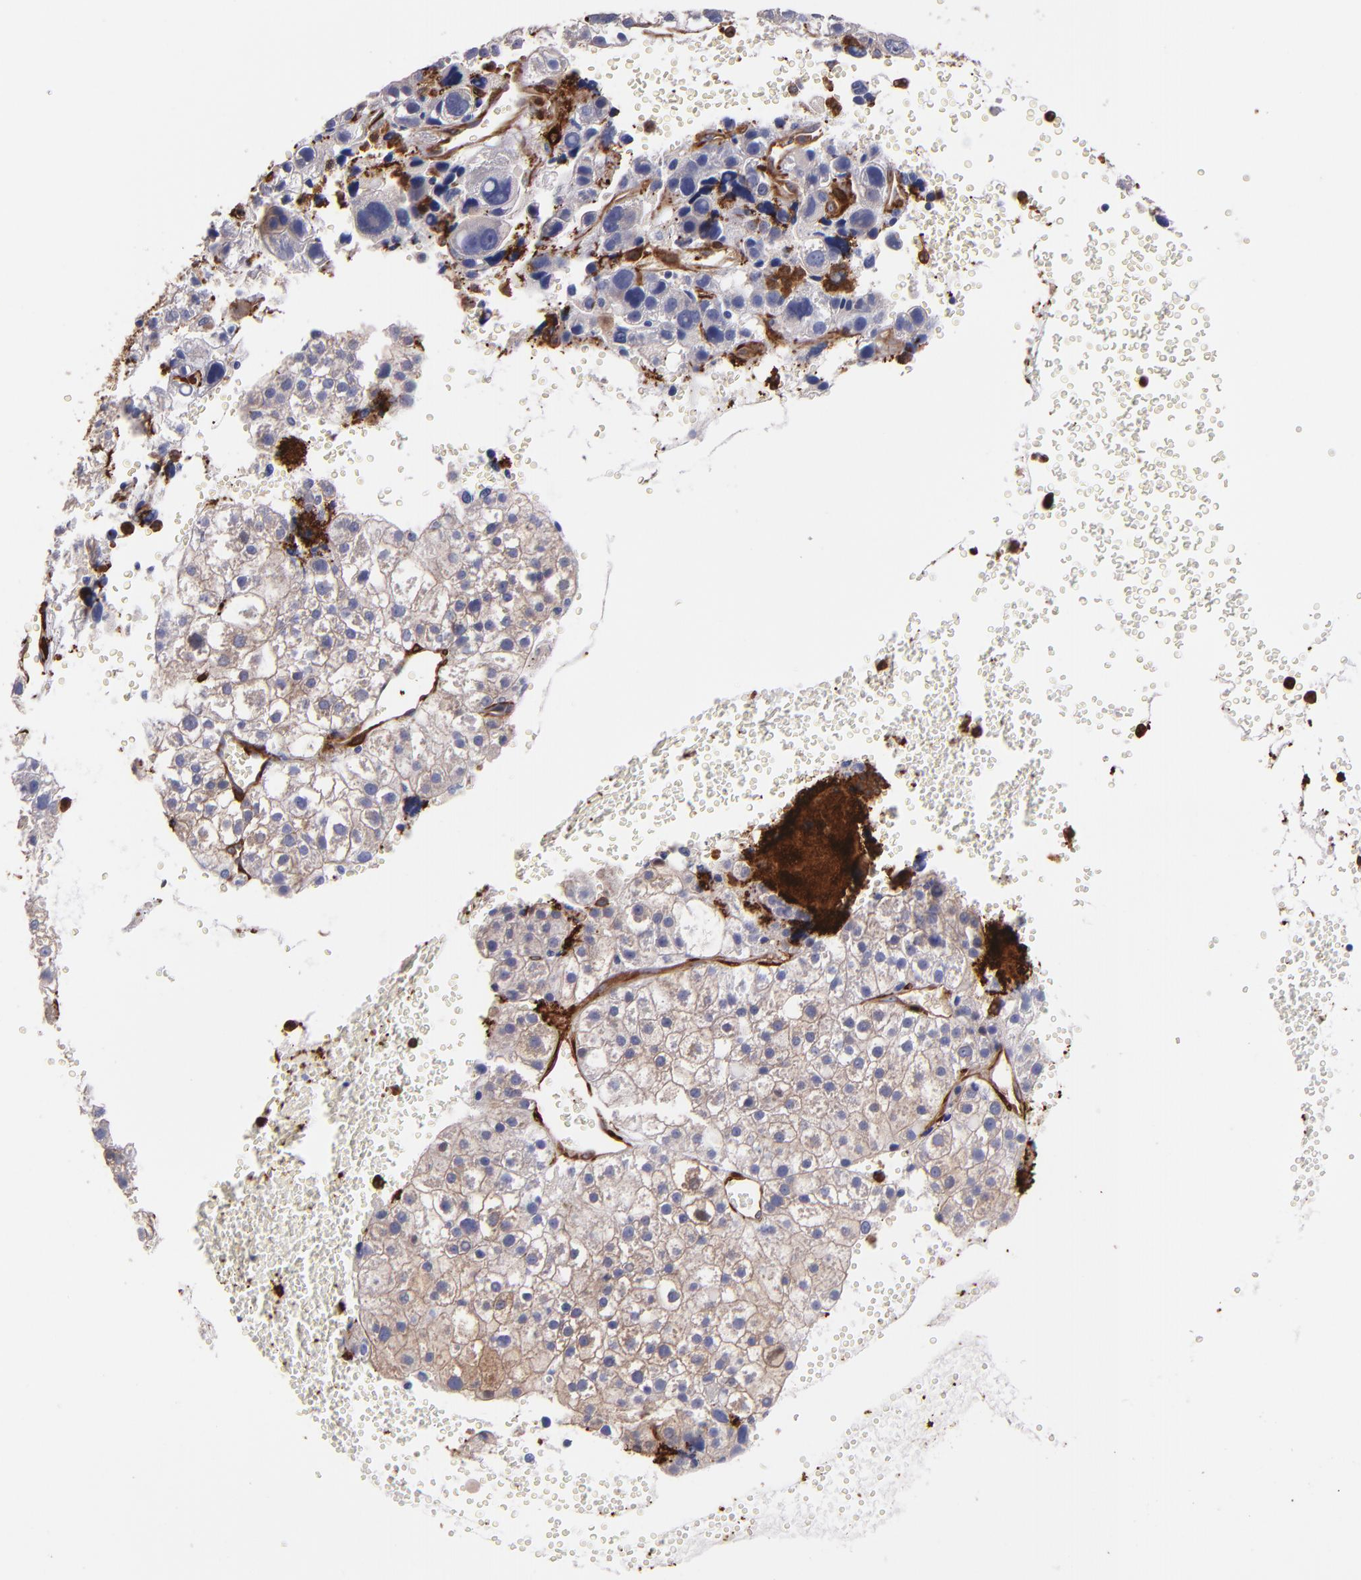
{"staining": {"intensity": "weak", "quantity": ">75%", "location": "cytoplasmic/membranous"}, "tissue": "liver cancer", "cell_type": "Tumor cells", "image_type": "cancer", "snomed": [{"axis": "morphology", "description": "Carcinoma, Hepatocellular, NOS"}, {"axis": "topography", "description": "Liver"}], "caption": "Liver cancer stained with DAB immunohistochemistry demonstrates low levels of weak cytoplasmic/membranous positivity in approximately >75% of tumor cells.", "gene": "VCL", "patient": {"sex": "female", "age": 85}}